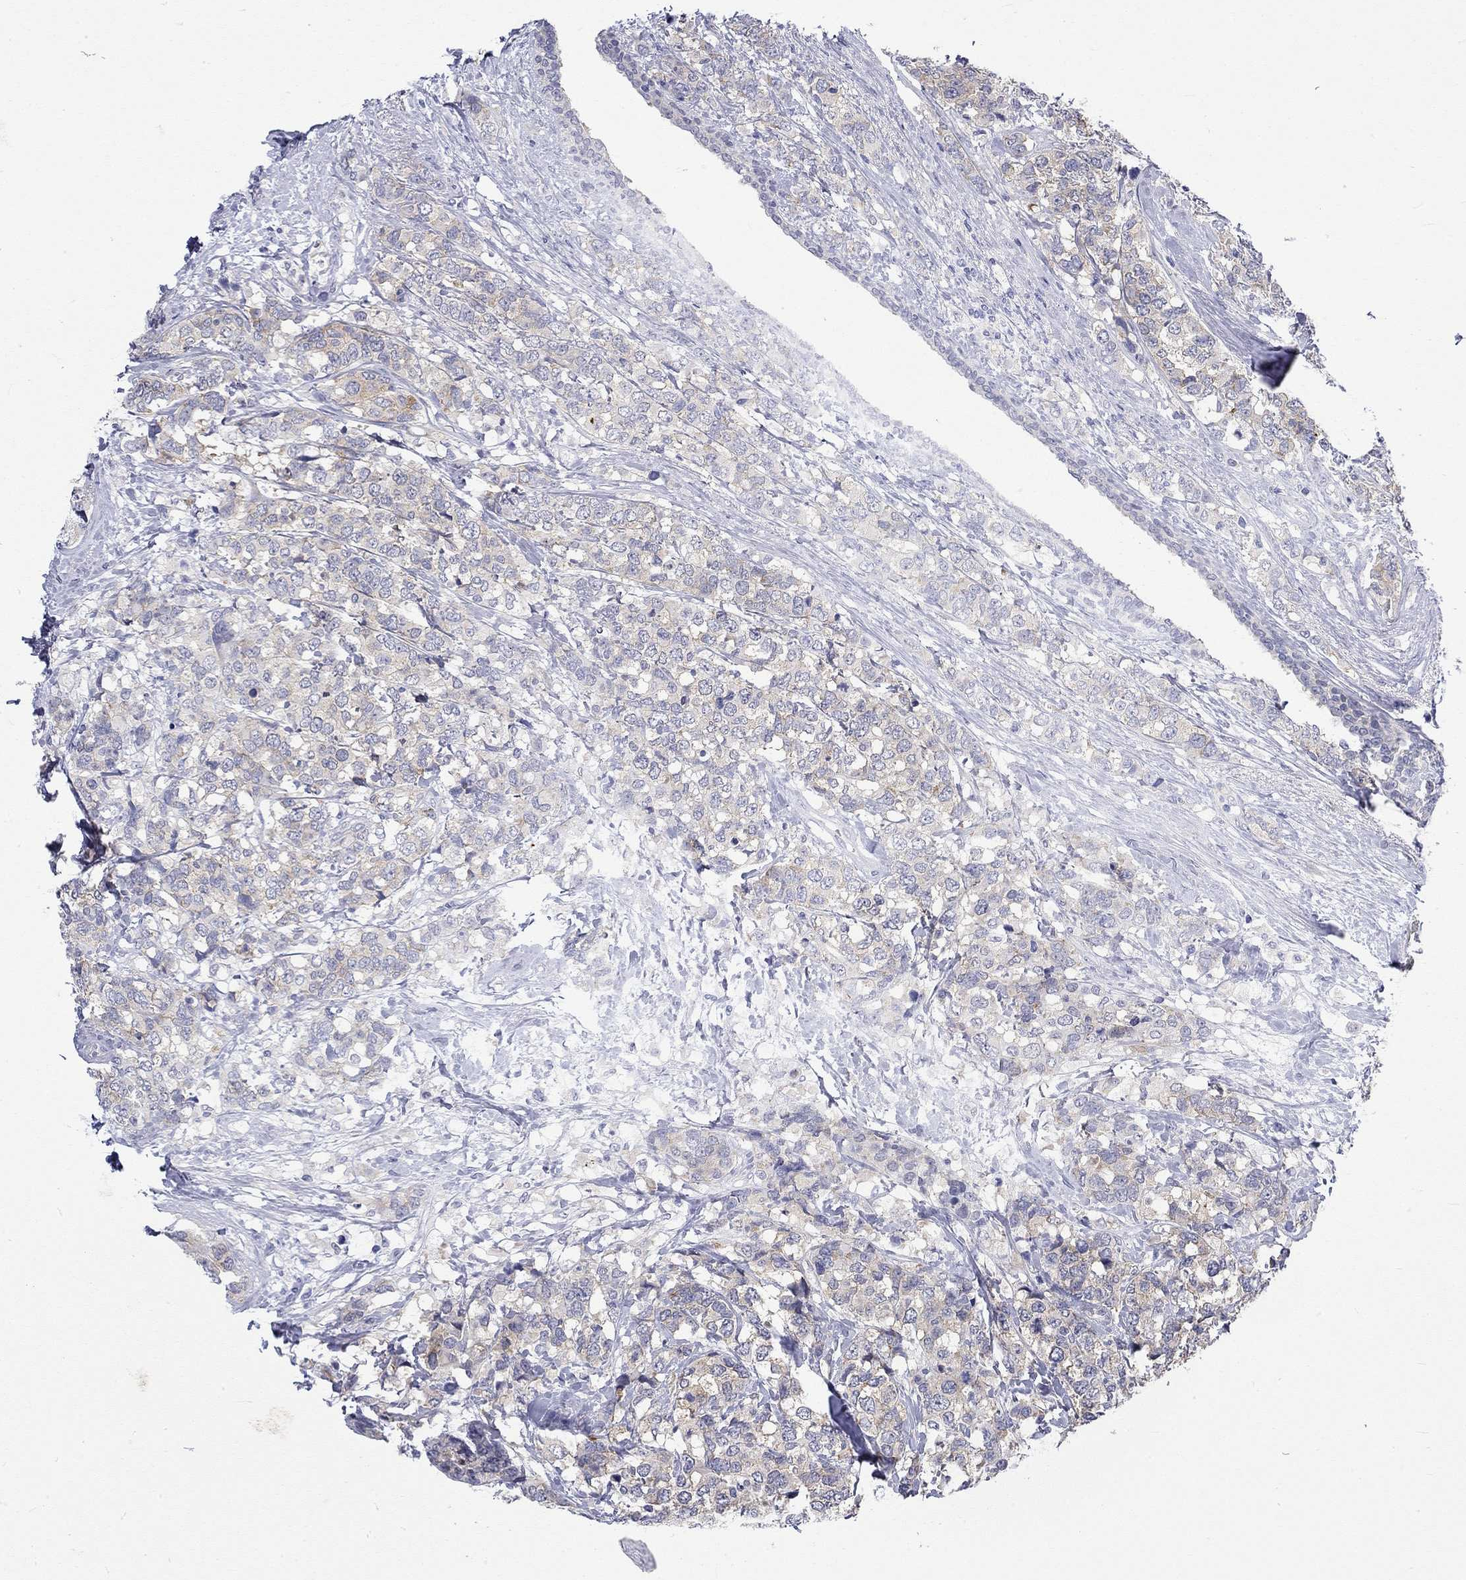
{"staining": {"intensity": "weak", "quantity": "<25%", "location": "cytoplasmic/membranous"}, "tissue": "breast cancer", "cell_type": "Tumor cells", "image_type": "cancer", "snomed": [{"axis": "morphology", "description": "Lobular carcinoma"}, {"axis": "topography", "description": "Breast"}], "caption": "A photomicrograph of human breast lobular carcinoma is negative for staining in tumor cells.", "gene": "CERS1", "patient": {"sex": "female", "age": 59}}